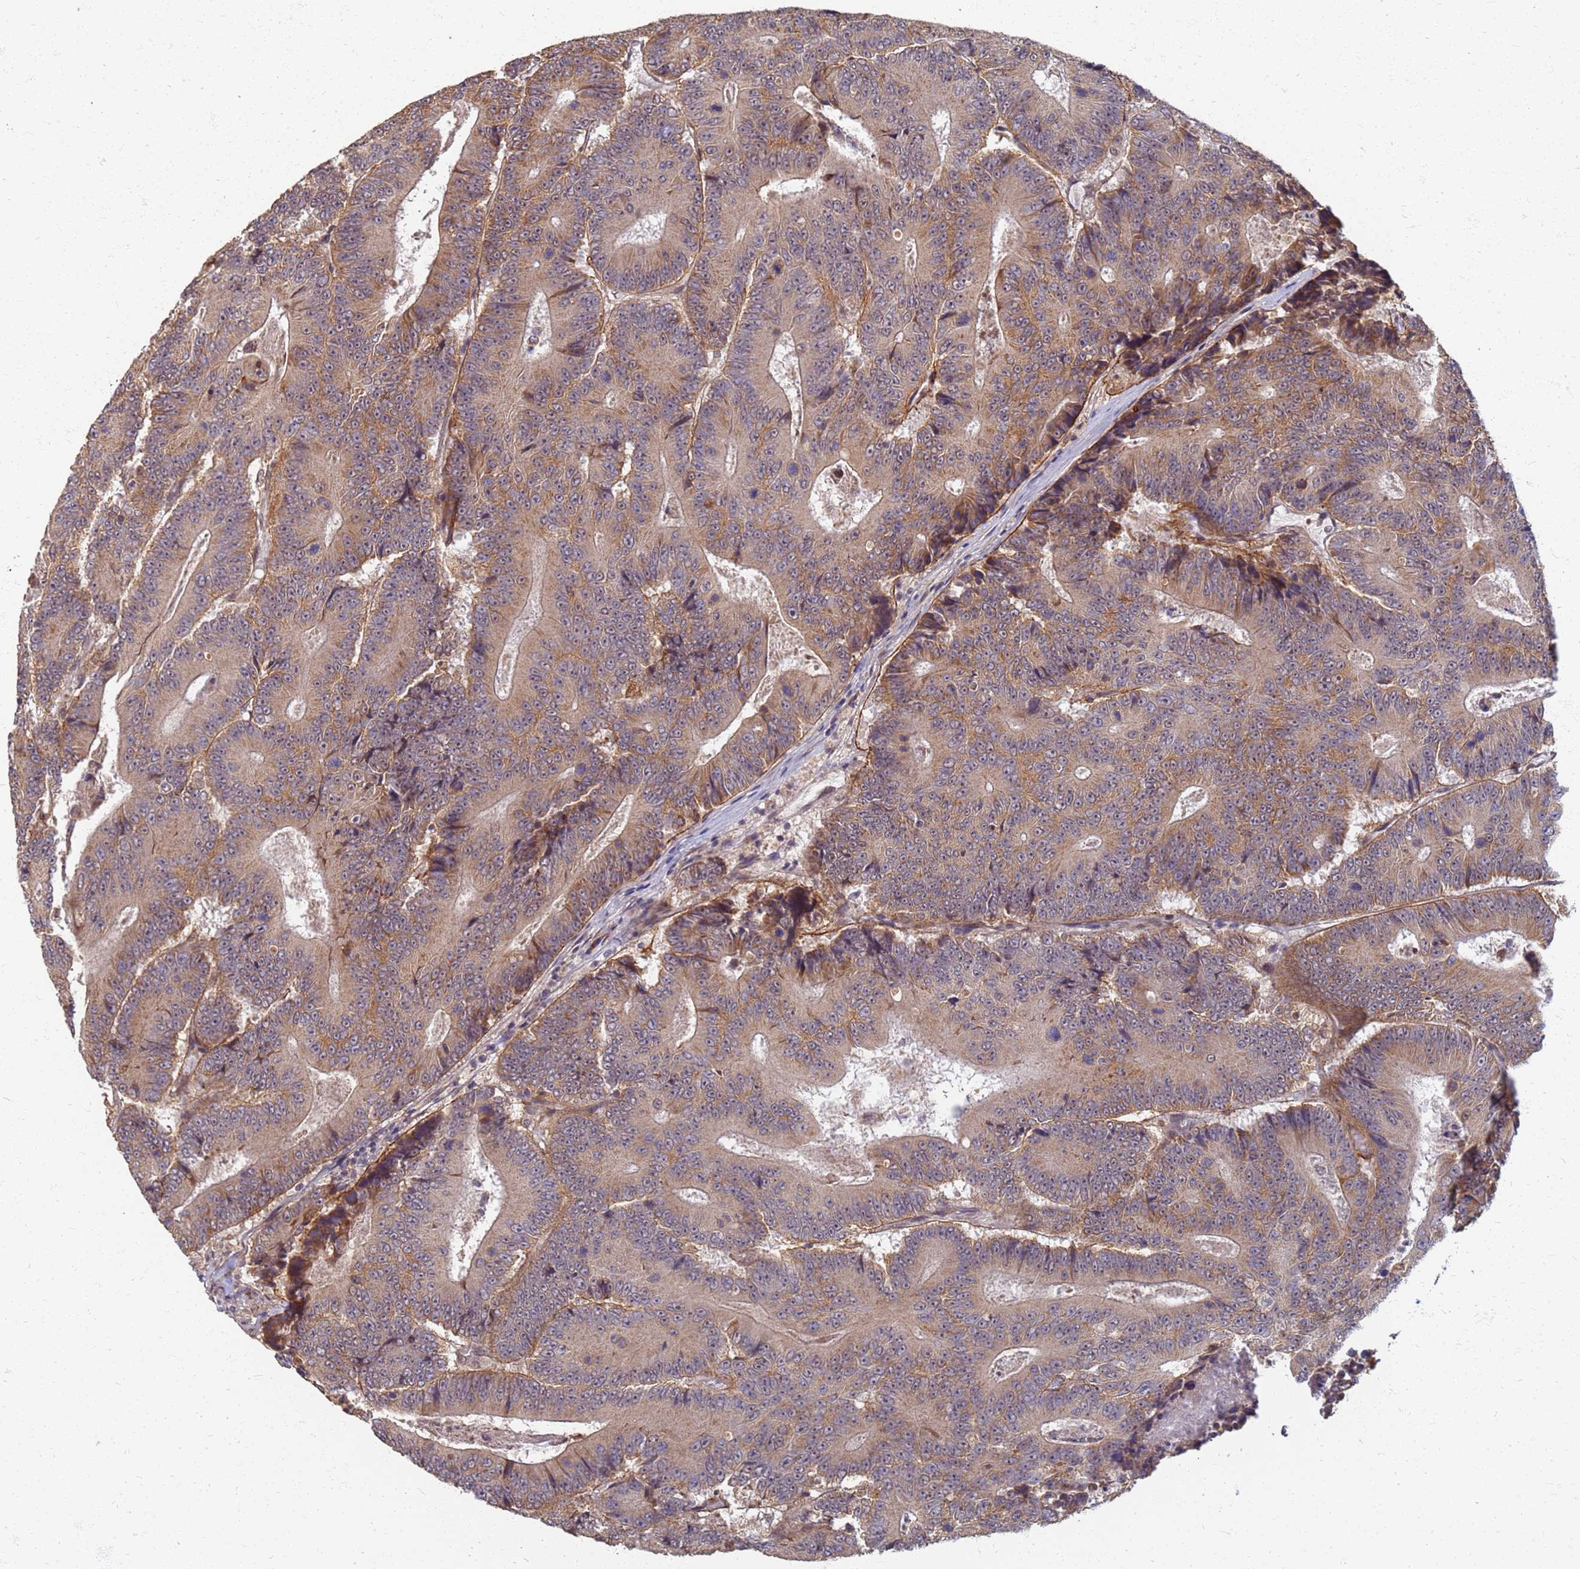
{"staining": {"intensity": "moderate", "quantity": ">75%", "location": "cytoplasmic/membranous"}, "tissue": "colorectal cancer", "cell_type": "Tumor cells", "image_type": "cancer", "snomed": [{"axis": "morphology", "description": "Adenocarcinoma, NOS"}, {"axis": "topography", "description": "Colon"}], "caption": "DAB immunohistochemical staining of adenocarcinoma (colorectal) displays moderate cytoplasmic/membranous protein staining in about >75% of tumor cells. The protein is stained brown, and the nuclei are stained in blue (DAB (3,3'-diaminobenzidine) IHC with brightfield microscopy, high magnification).", "gene": "ITGB4", "patient": {"sex": "male", "age": 83}}